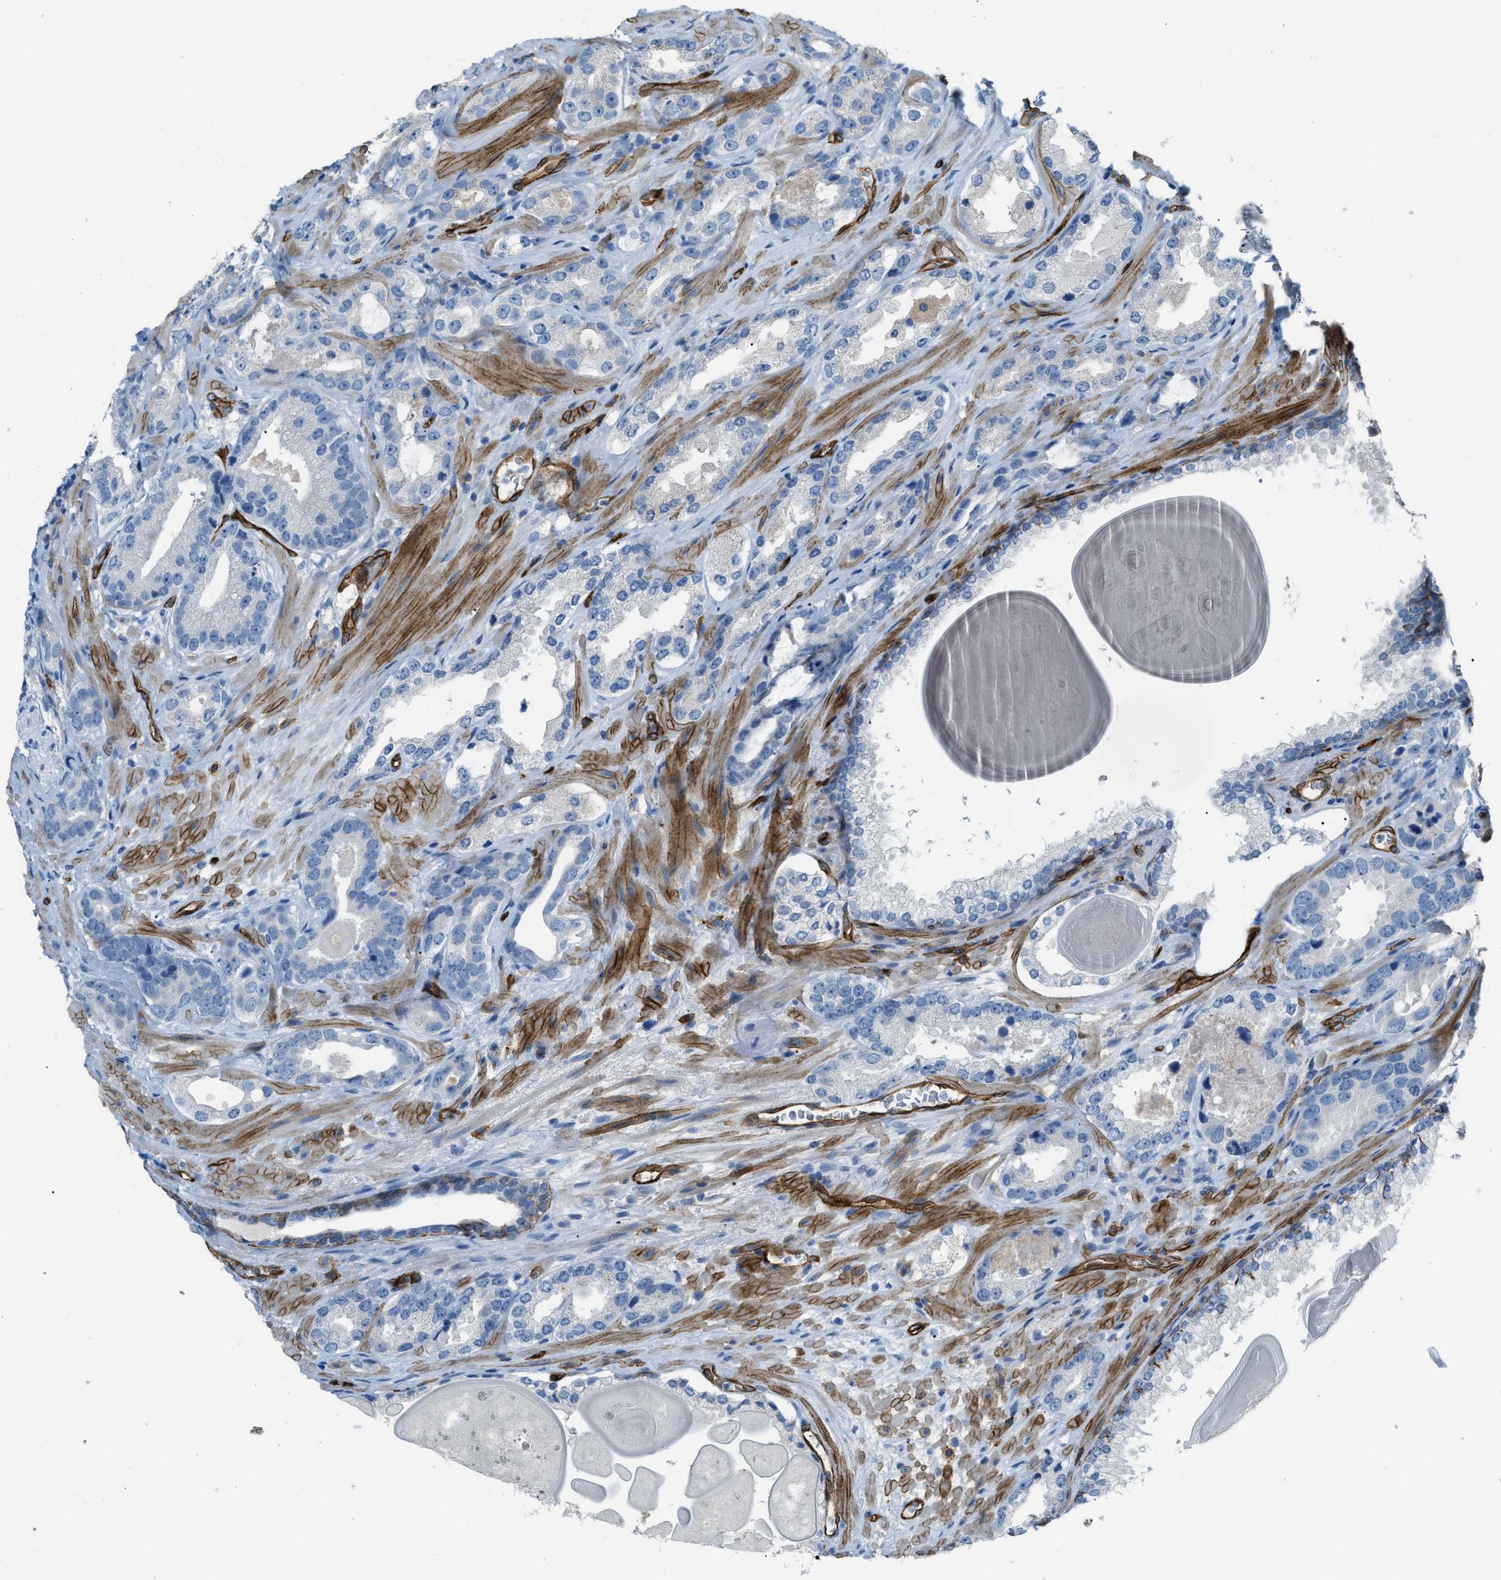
{"staining": {"intensity": "negative", "quantity": "none", "location": "none"}, "tissue": "prostate cancer", "cell_type": "Tumor cells", "image_type": "cancer", "snomed": [{"axis": "morphology", "description": "Adenocarcinoma, High grade"}, {"axis": "topography", "description": "Prostate"}], "caption": "A micrograph of prostate high-grade adenocarcinoma stained for a protein shows no brown staining in tumor cells.", "gene": "SLC22A15", "patient": {"sex": "male", "age": 63}}